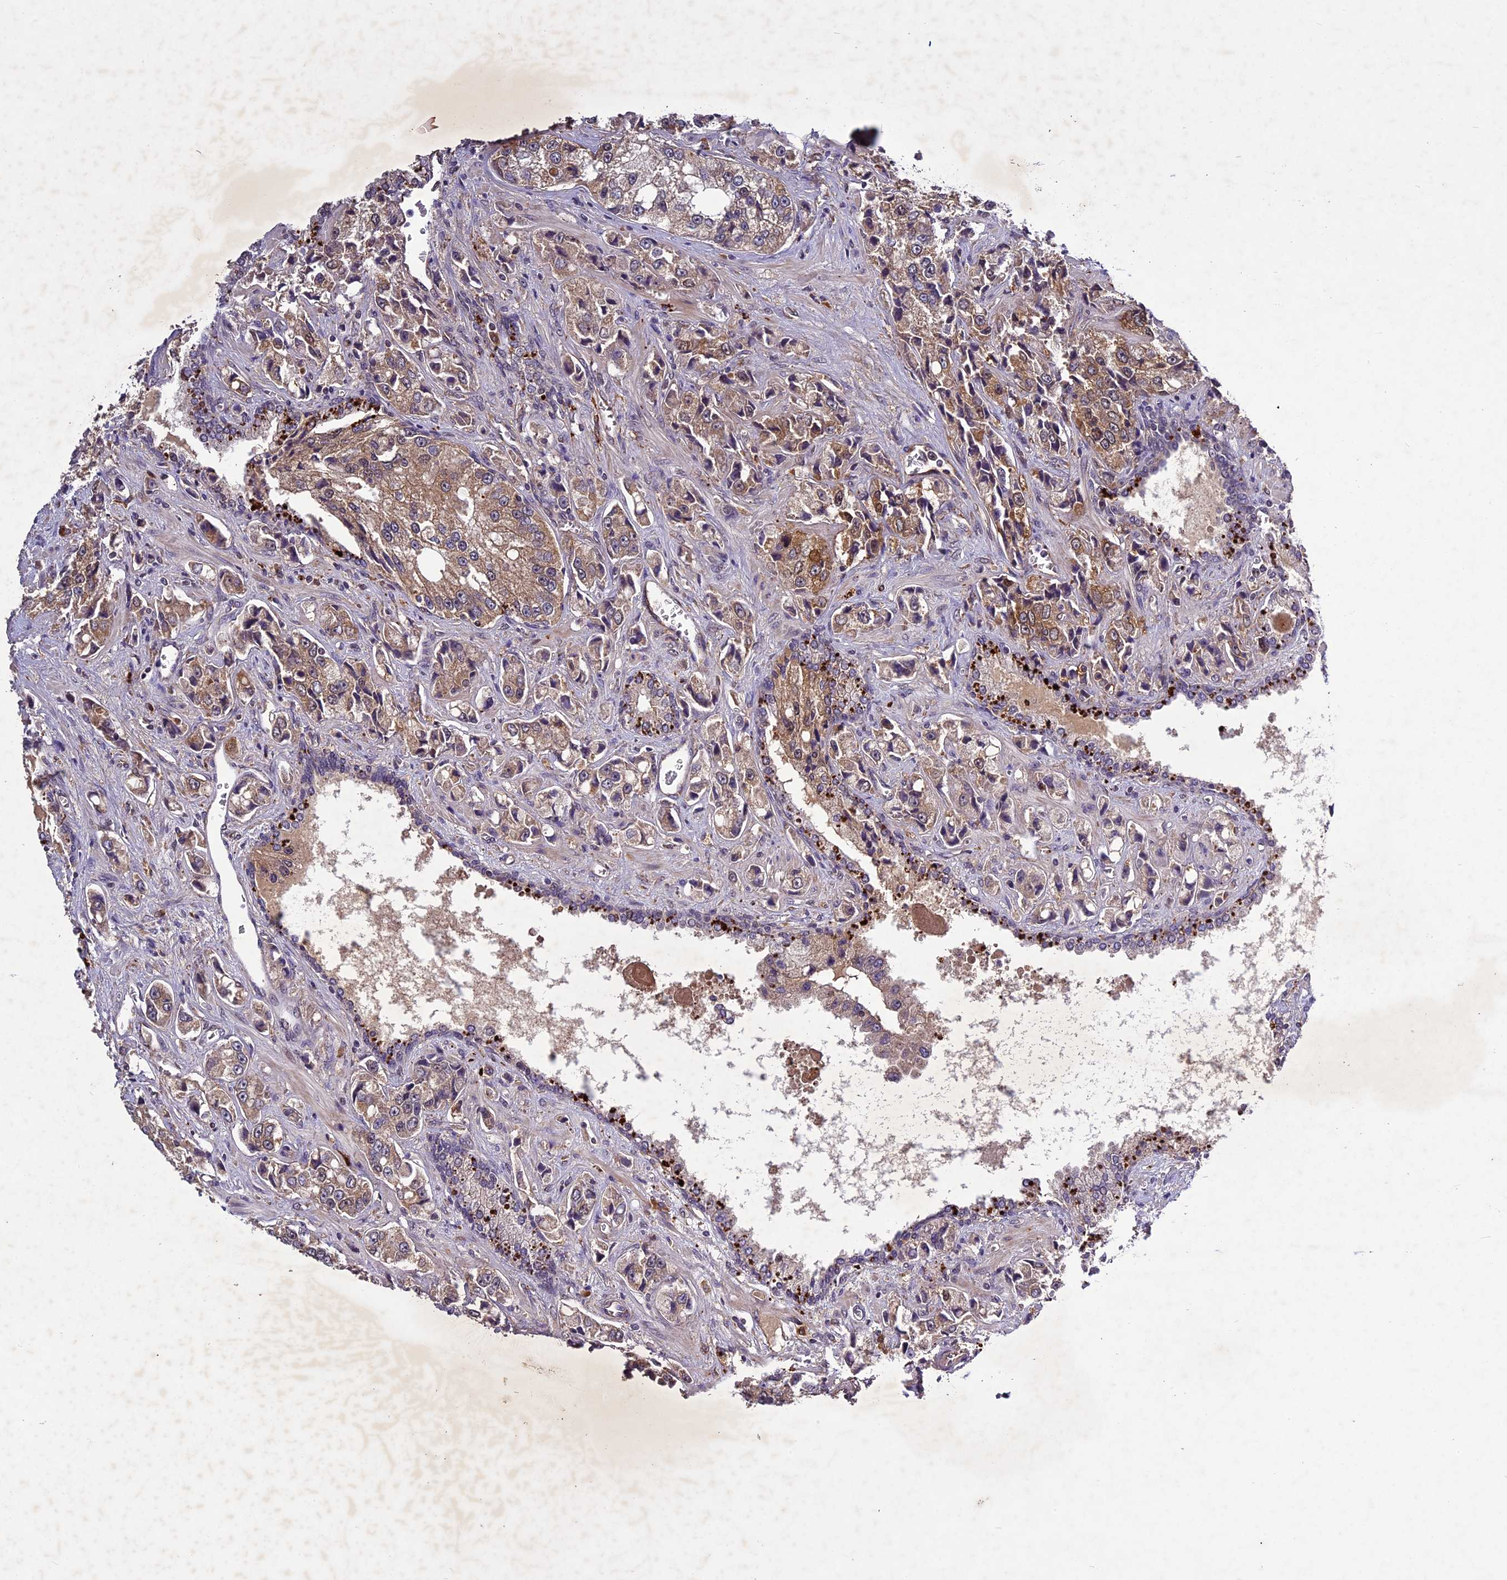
{"staining": {"intensity": "moderate", "quantity": "25%-75%", "location": "cytoplasmic/membranous"}, "tissue": "prostate cancer", "cell_type": "Tumor cells", "image_type": "cancer", "snomed": [{"axis": "morphology", "description": "Adenocarcinoma, High grade"}, {"axis": "topography", "description": "Prostate"}], "caption": "IHC photomicrograph of human prostate cancer stained for a protein (brown), which demonstrates medium levels of moderate cytoplasmic/membranous positivity in approximately 25%-75% of tumor cells.", "gene": "C3orf70", "patient": {"sex": "male", "age": 74}}